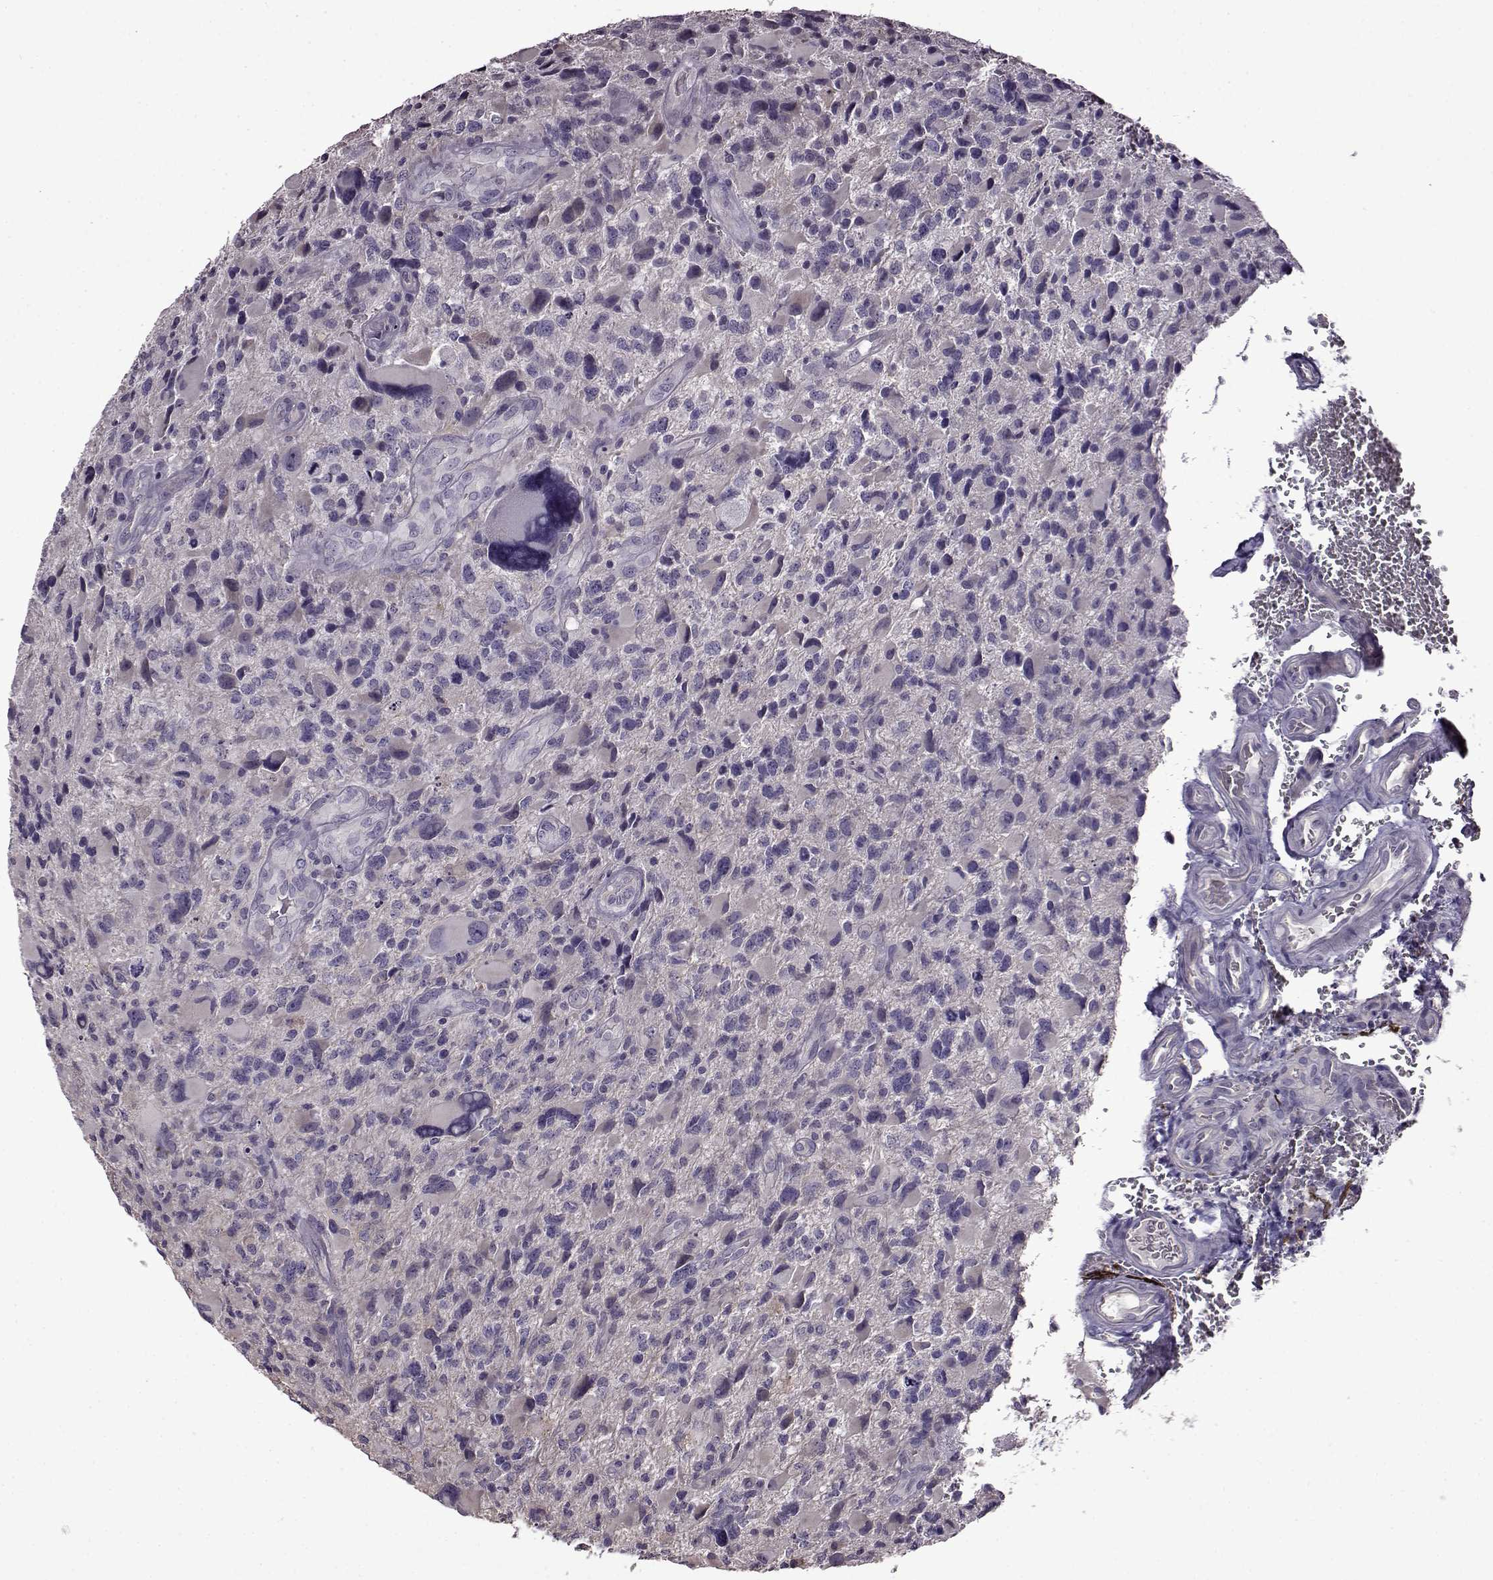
{"staining": {"intensity": "negative", "quantity": "none", "location": "none"}, "tissue": "glioma", "cell_type": "Tumor cells", "image_type": "cancer", "snomed": [{"axis": "morphology", "description": "Glioma, malignant, NOS"}, {"axis": "morphology", "description": "Glioma, malignant, High grade"}, {"axis": "topography", "description": "Brain"}], "caption": "This is a photomicrograph of immunohistochemistry (IHC) staining of glioma, which shows no positivity in tumor cells. (Immunohistochemistry, brightfield microscopy, high magnification).", "gene": "EDDM3B", "patient": {"sex": "female", "age": 71}}